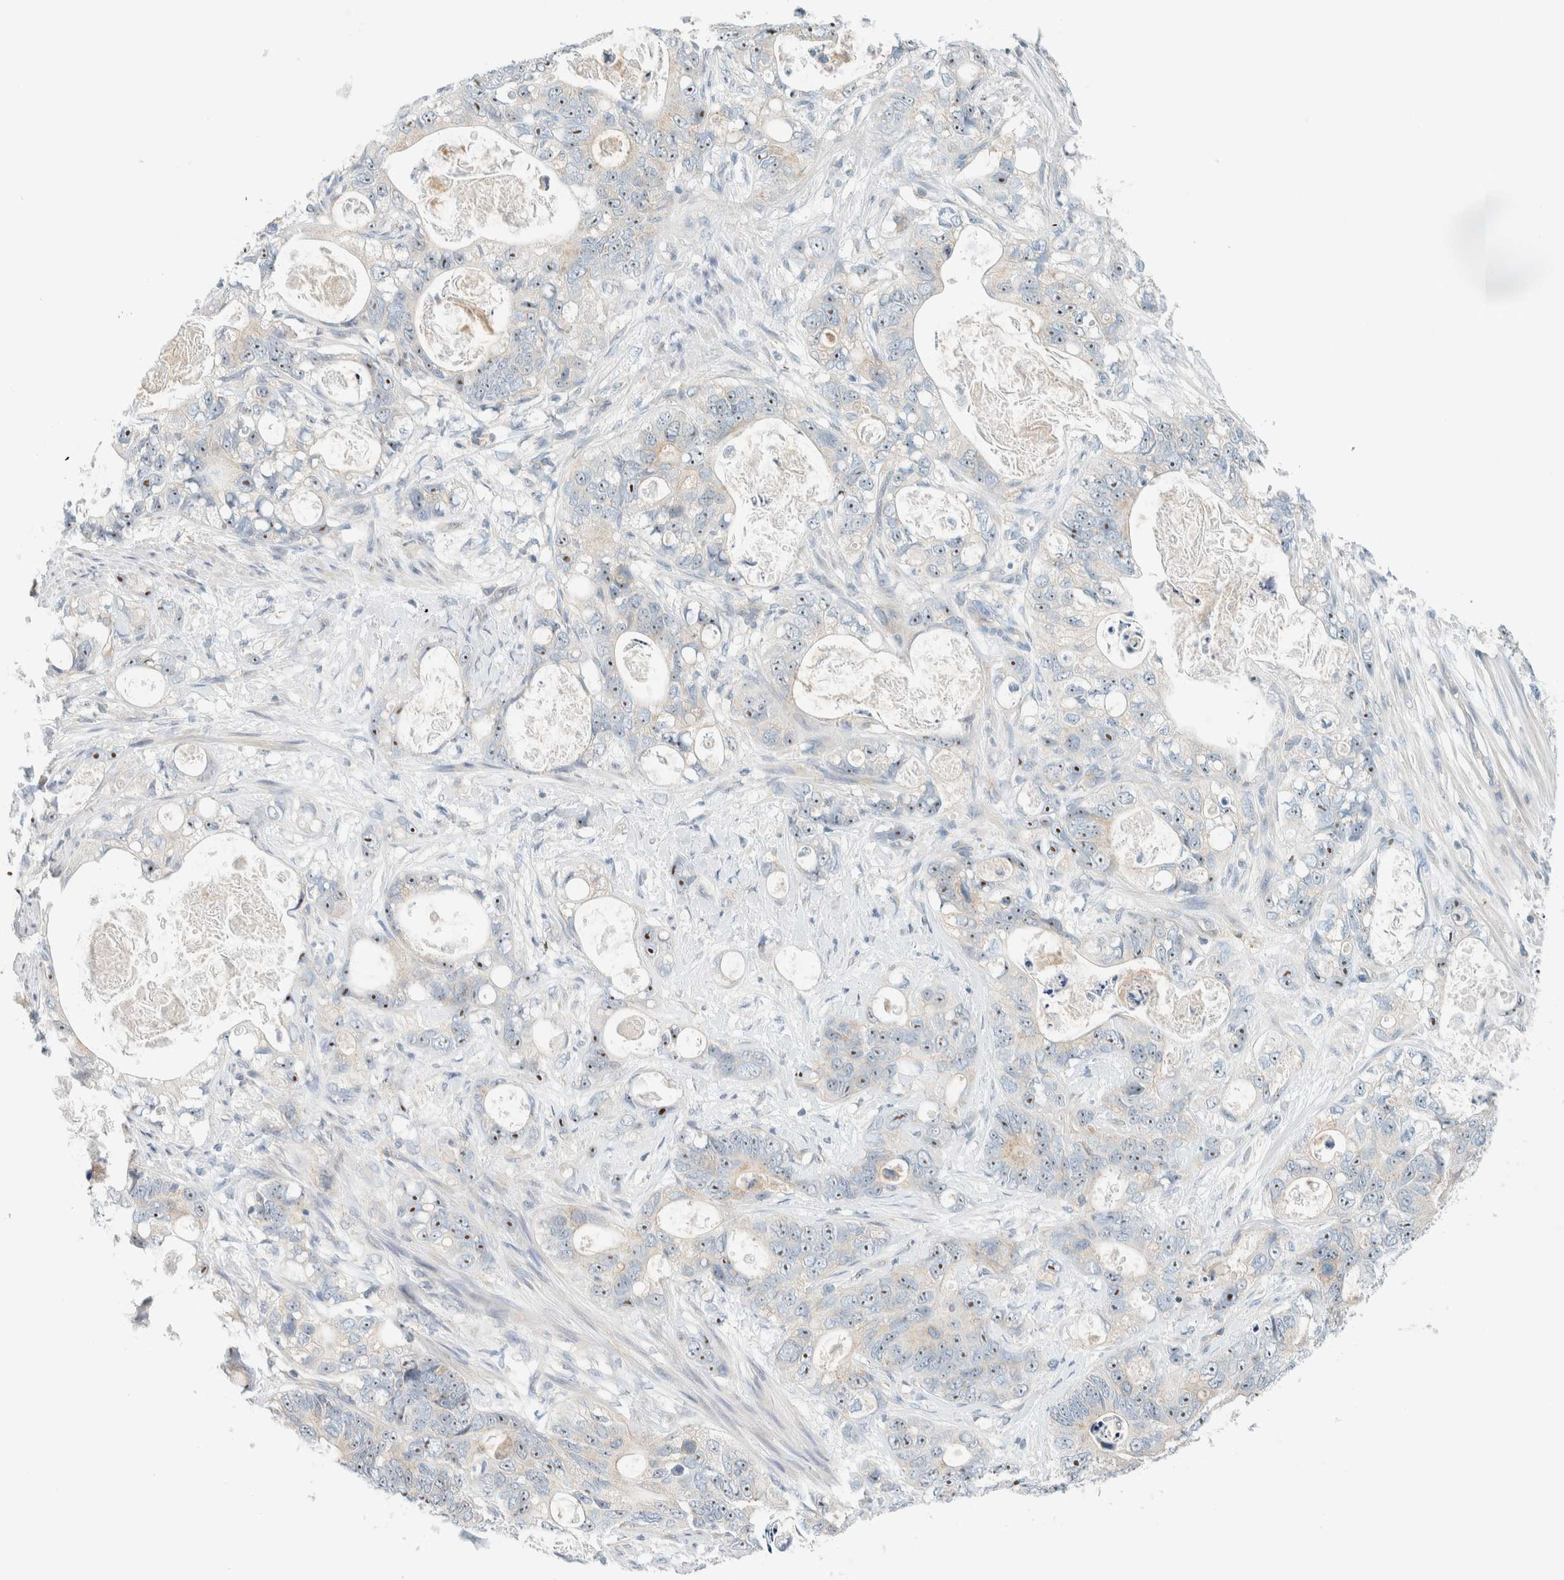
{"staining": {"intensity": "moderate", "quantity": ">75%", "location": "nuclear"}, "tissue": "stomach cancer", "cell_type": "Tumor cells", "image_type": "cancer", "snomed": [{"axis": "morphology", "description": "Normal tissue, NOS"}, {"axis": "morphology", "description": "Adenocarcinoma, NOS"}, {"axis": "topography", "description": "Stomach"}], "caption": "Protein expression analysis of adenocarcinoma (stomach) reveals moderate nuclear positivity in approximately >75% of tumor cells.", "gene": "NDE1", "patient": {"sex": "female", "age": 89}}